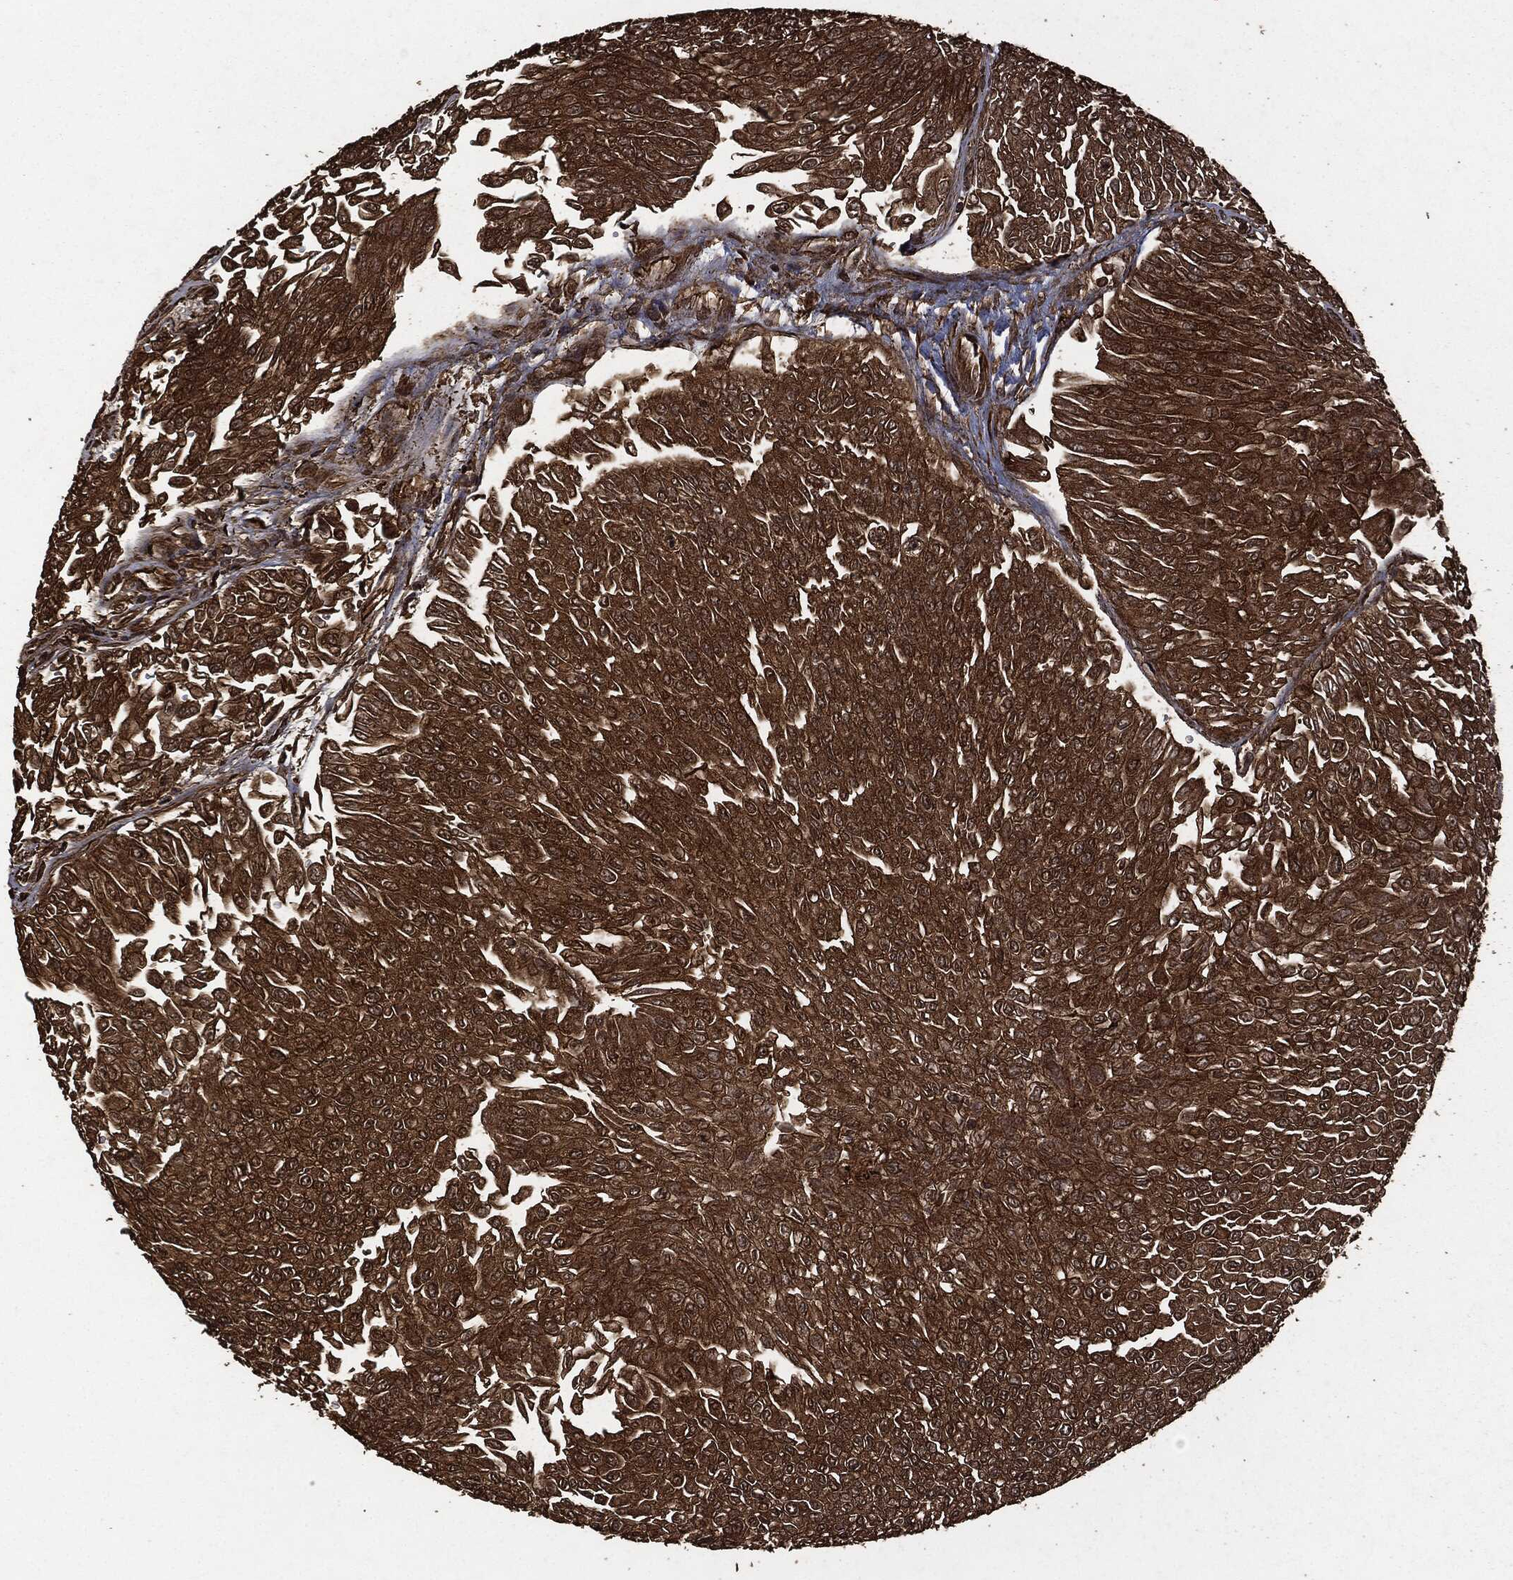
{"staining": {"intensity": "strong", "quantity": ">75%", "location": "cytoplasmic/membranous"}, "tissue": "urothelial cancer", "cell_type": "Tumor cells", "image_type": "cancer", "snomed": [{"axis": "morphology", "description": "Urothelial carcinoma, Low grade"}, {"axis": "topography", "description": "Urinary bladder"}], "caption": "This is an image of immunohistochemistry (IHC) staining of urothelial cancer, which shows strong expression in the cytoplasmic/membranous of tumor cells.", "gene": "HRAS", "patient": {"sex": "male", "age": 67}}